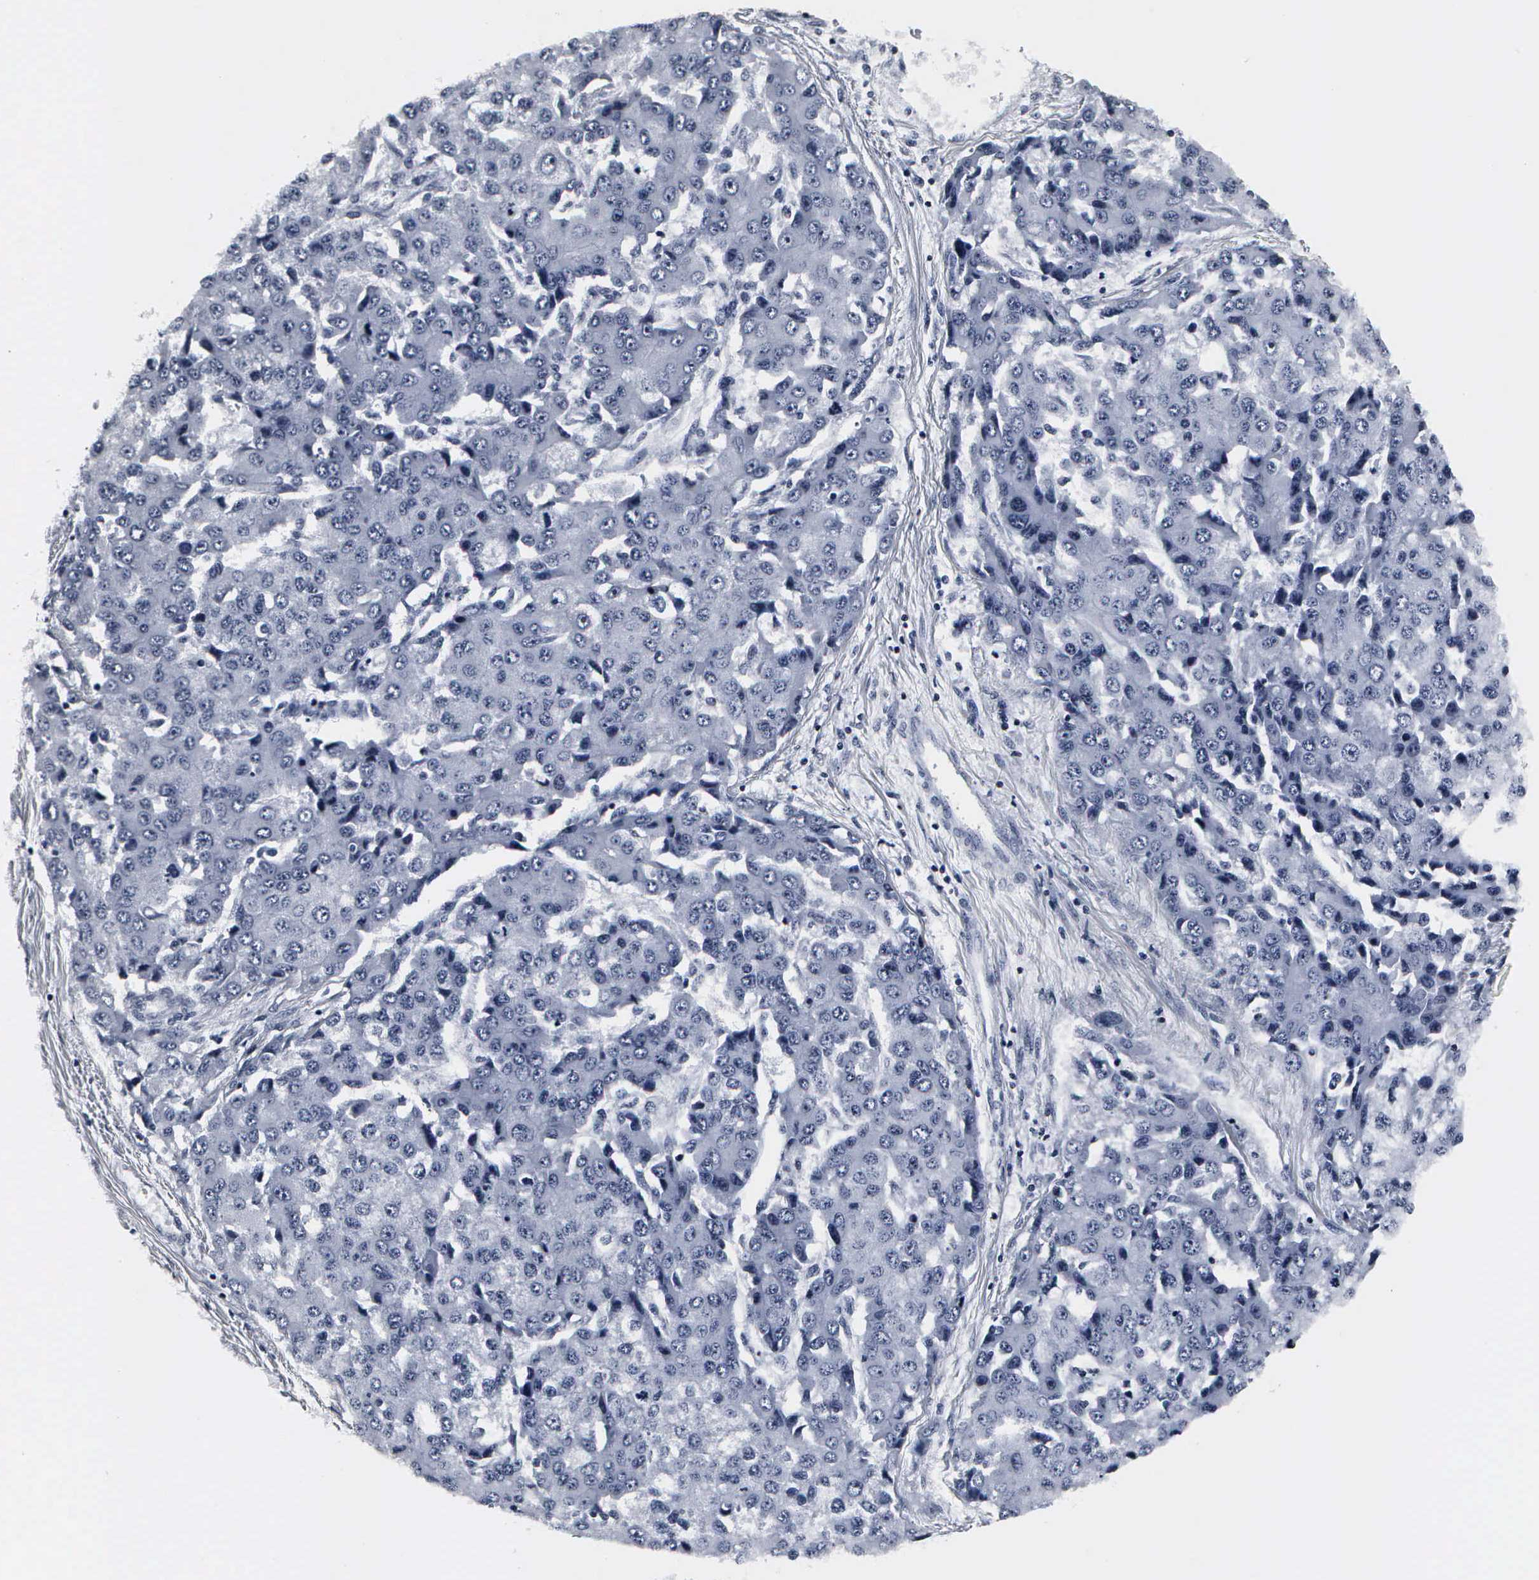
{"staining": {"intensity": "negative", "quantity": "none", "location": "none"}, "tissue": "liver cancer", "cell_type": "Tumor cells", "image_type": "cancer", "snomed": [{"axis": "morphology", "description": "Carcinoma, Hepatocellular, NOS"}, {"axis": "topography", "description": "Liver"}], "caption": "The immunohistochemistry photomicrograph has no significant staining in tumor cells of liver cancer tissue. (Brightfield microscopy of DAB (3,3'-diaminobenzidine) immunohistochemistry (IHC) at high magnification).", "gene": "DGCR2", "patient": {"sex": "female", "age": 66}}